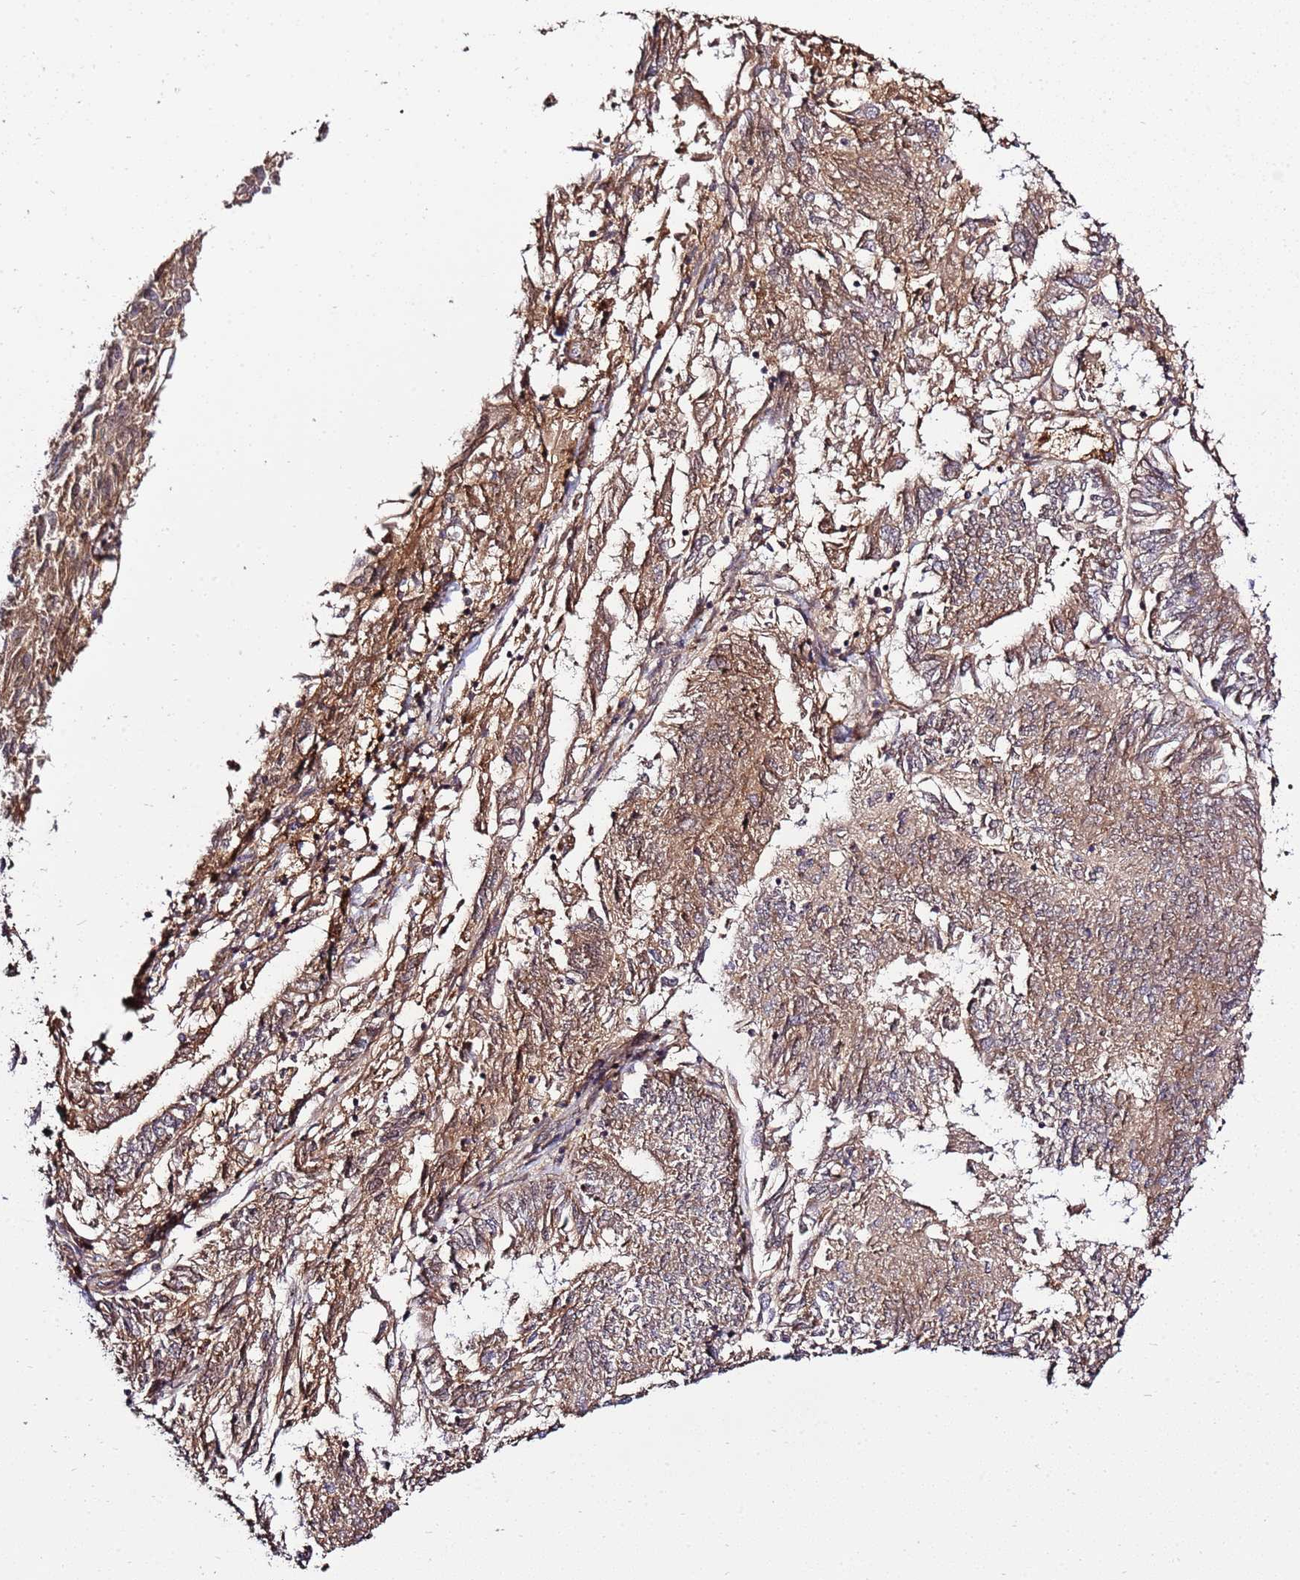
{"staining": {"intensity": "moderate", "quantity": ">75%", "location": "cytoplasmic/membranous"}, "tissue": "endometrial cancer", "cell_type": "Tumor cells", "image_type": "cancer", "snomed": [{"axis": "morphology", "description": "Adenocarcinoma, NOS"}, {"axis": "topography", "description": "Endometrium"}], "caption": "This image reveals IHC staining of human endometrial cancer (adenocarcinoma), with medium moderate cytoplasmic/membranous expression in approximately >75% of tumor cells.", "gene": "ZNF624", "patient": {"sex": "female", "age": 58}}